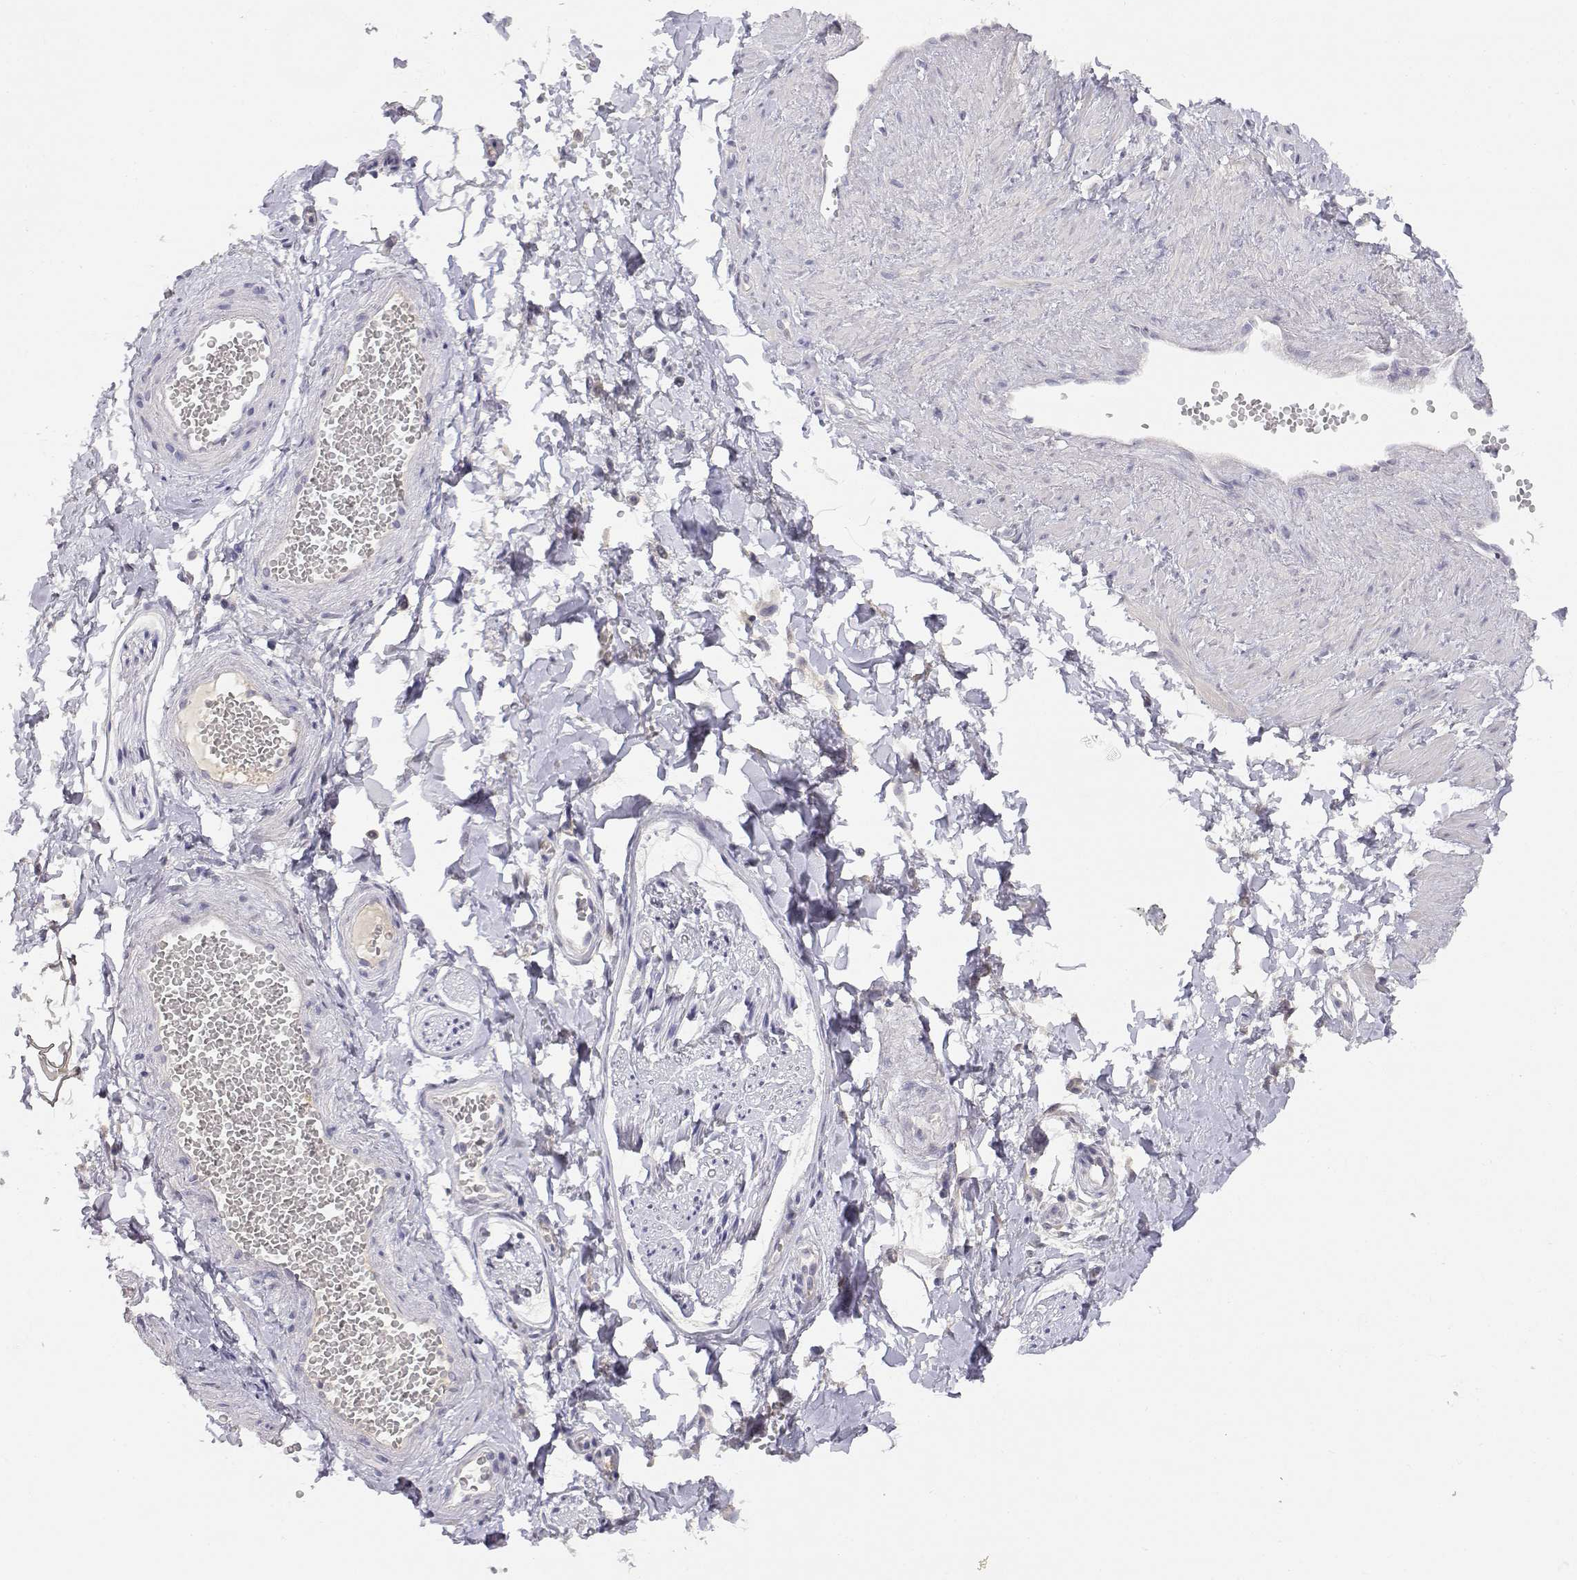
{"staining": {"intensity": "negative", "quantity": "none", "location": "none"}, "tissue": "adipose tissue", "cell_type": "Adipocytes", "image_type": "normal", "snomed": [{"axis": "morphology", "description": "Normal tissue, NOS"}, {"axis": "topography", "description": "Smooth muscle"}, {"axis": "topography", "description": "Peripheral nerve tissue"}], "caption": "This is an IHC micrograph of unremarkable adipose tissue. There is no expression in adipocytes.", "gene": "ADA", "patient": {"sex": "male", "age": 22}}